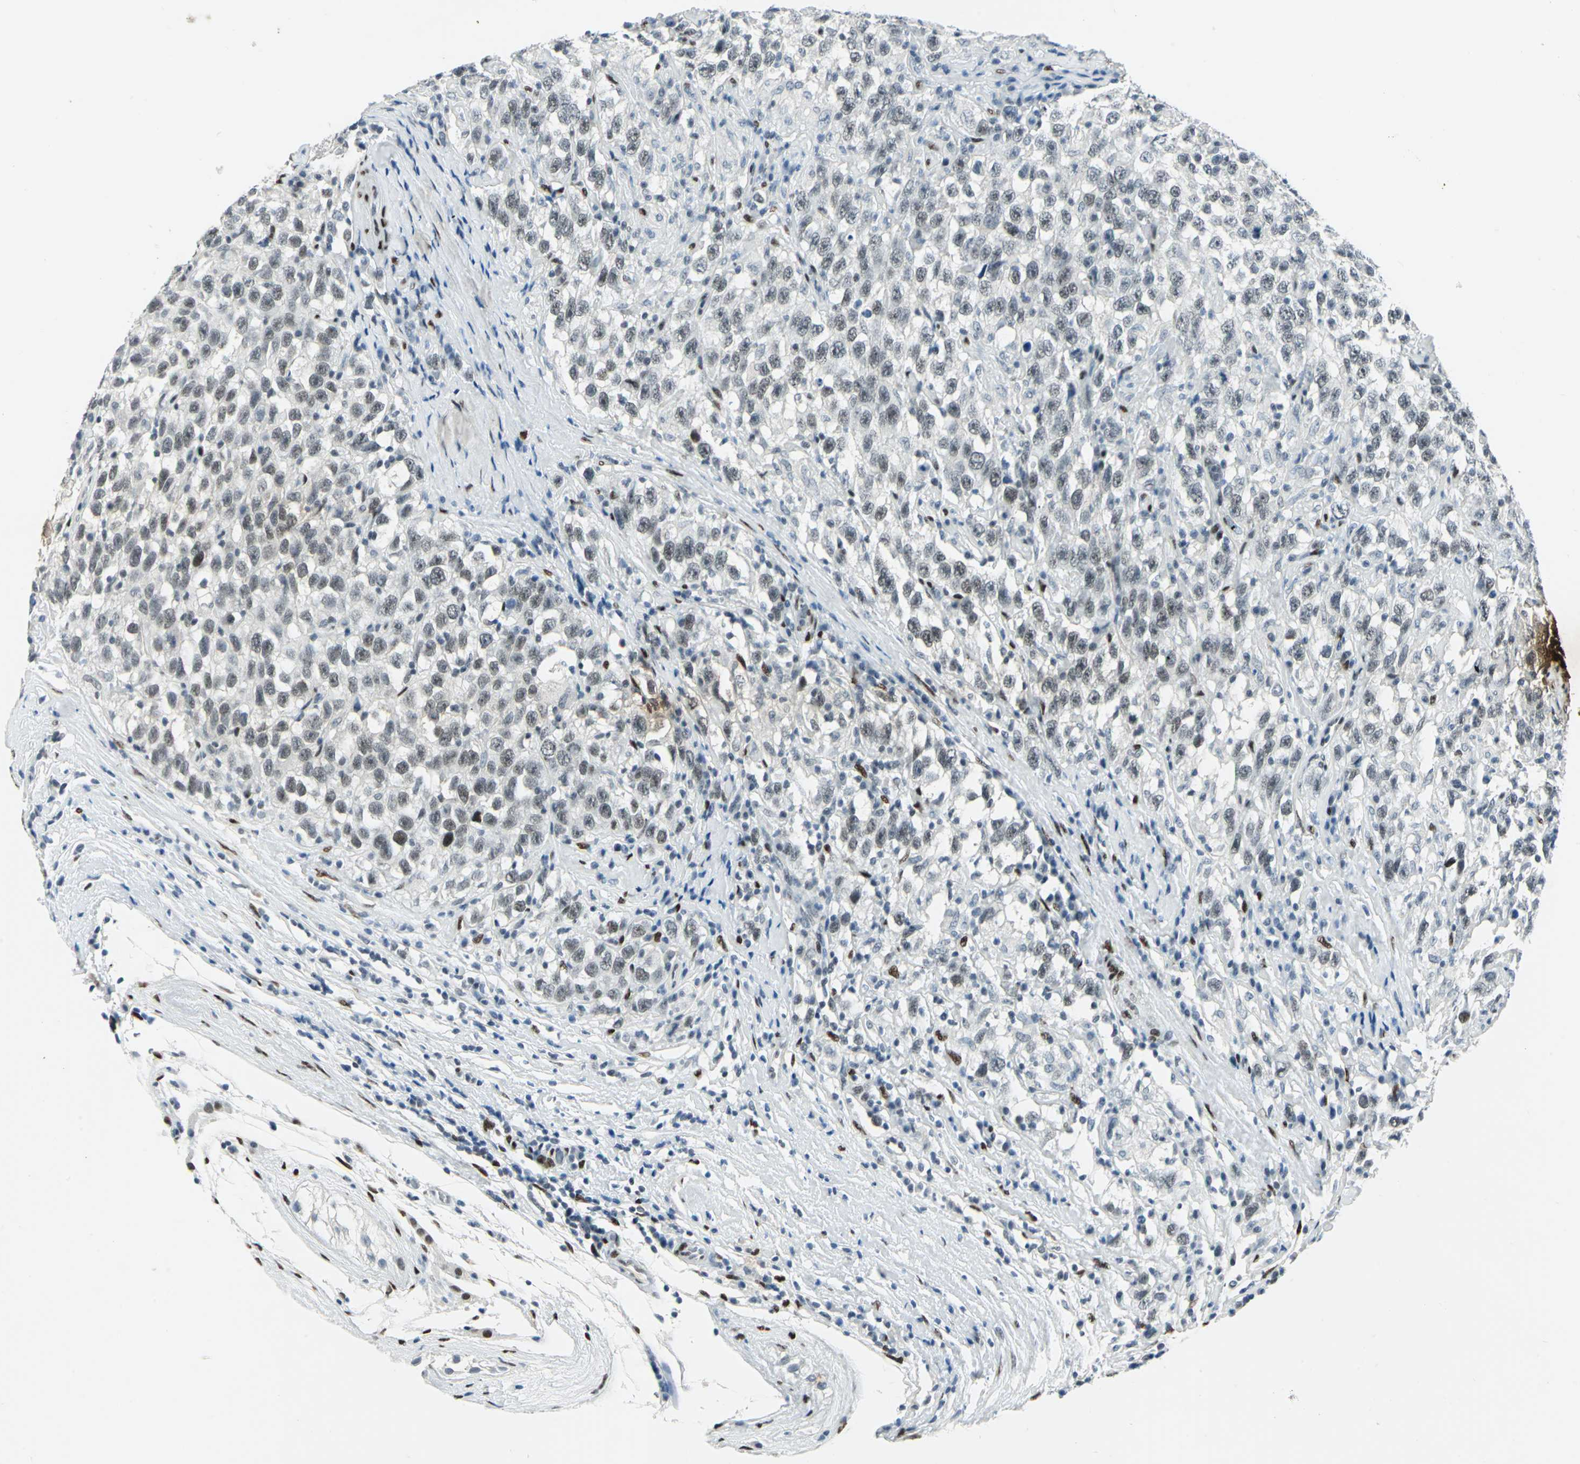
{"staining": {"intensity": "weak", "quantity": ">75%", "location": "nuclear"}, "tissue": "testis cancer", "cell_type": "Tumor cells", "image_type": "cancer", "snomed": [{"axis": "morphology", "description": "Seminoma, NOS"}, {"axis": "topography", "description": "Testis"}], "caption": "Brown immunohistochemical staining in testis cancer shows weak nuclear expression in about >75% of tumor cells. Nuclei are stained in blue.", "gene": "MEIS2", "patient": {"sex": "male", "age": 41}}